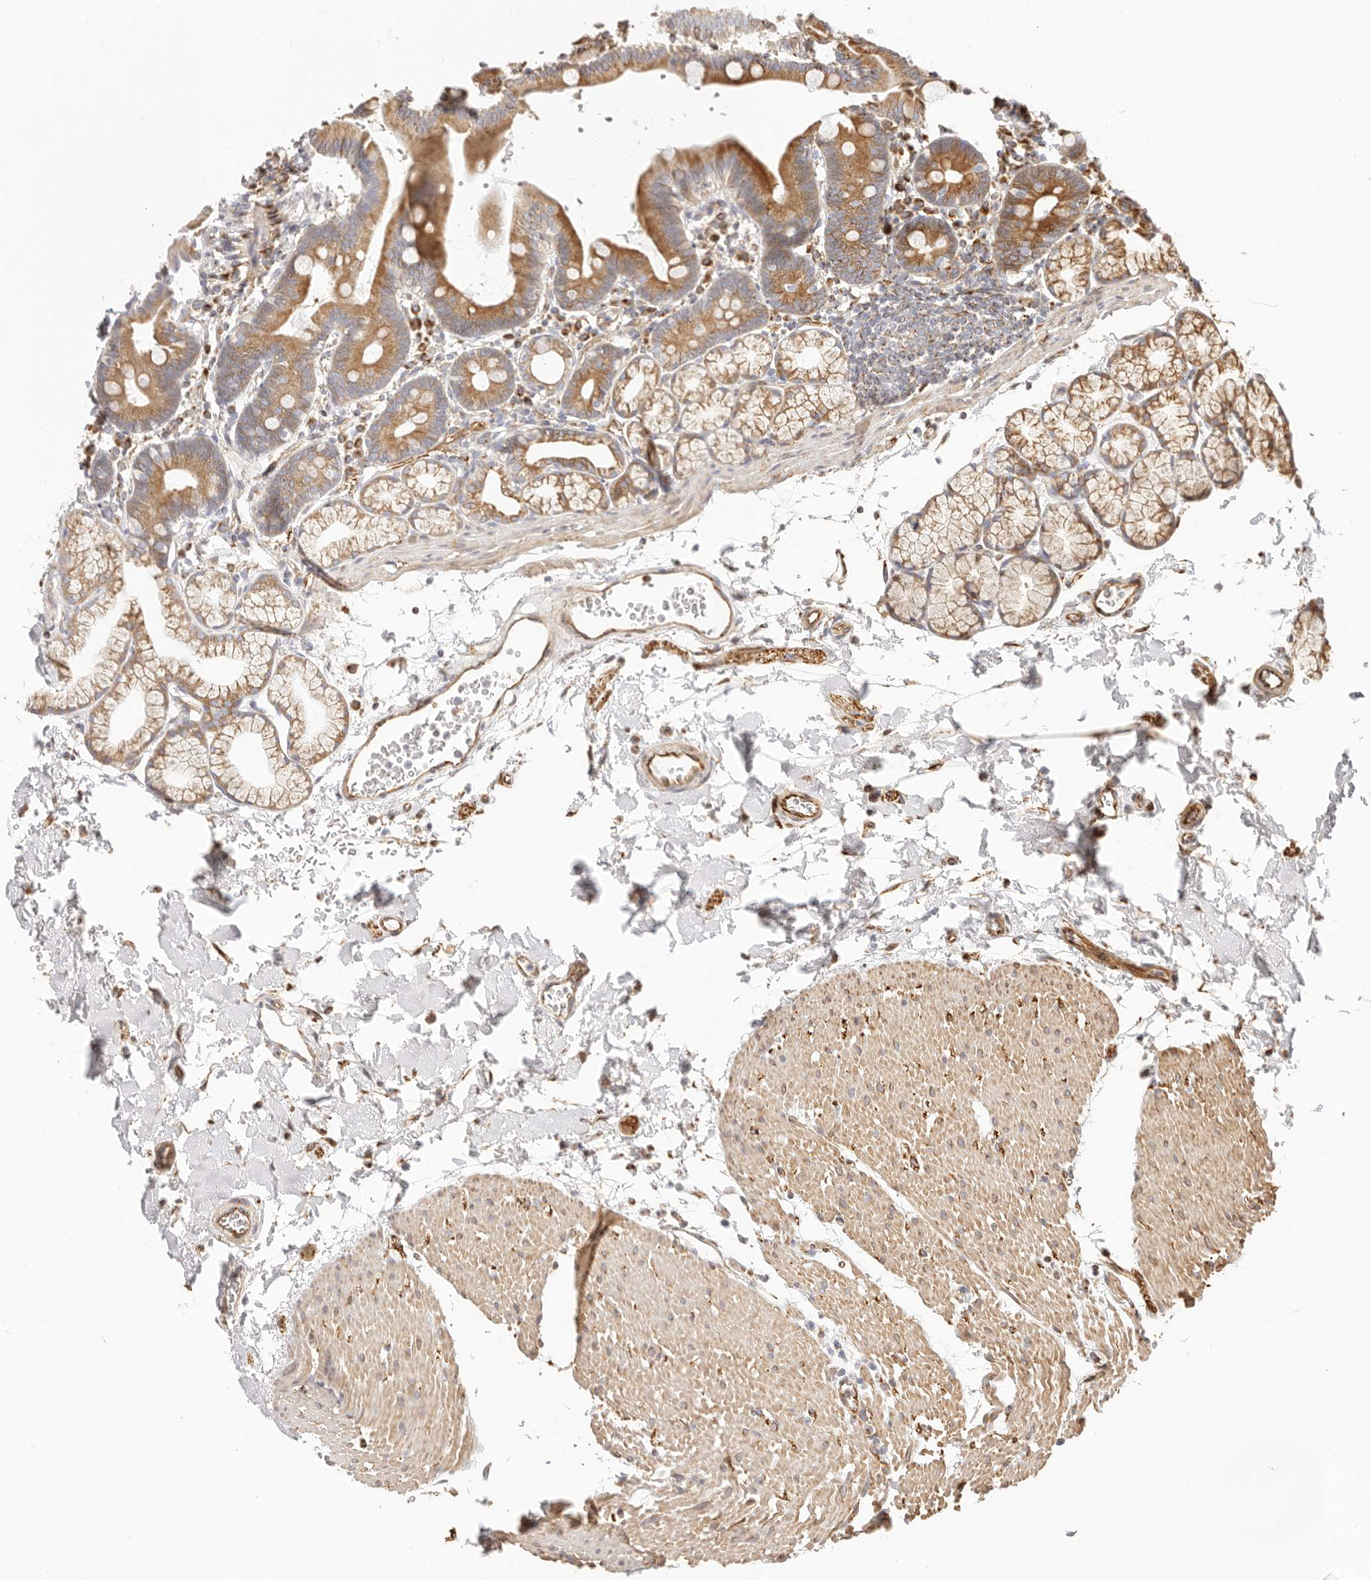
{"staining": {"intensity": "moderate", "quantity": "25%-75%", "location": "cytoplasmic/membranous"}, "tissue": "duodenum", "cell_type": "Glandular cells", "image_type": "normal", "snomed": [{"axis": "morphology", "description": "Normal tissue, NOS"}, {"axis": "topography", "description": "Duodenum"}], "caption": "Immunohistochemistry (IHC) (DAB) staining of normal duodenum shows moderate cytoplasmic/membranous protein staining in about 25%-75% of glandular cells. (Stains: DAB in brown, nuclei in blue, Microscopy: brightfield microscopy at high magnification).", "gene": "DTNBP1", "patient": {"sex": "male", "age": 54}}